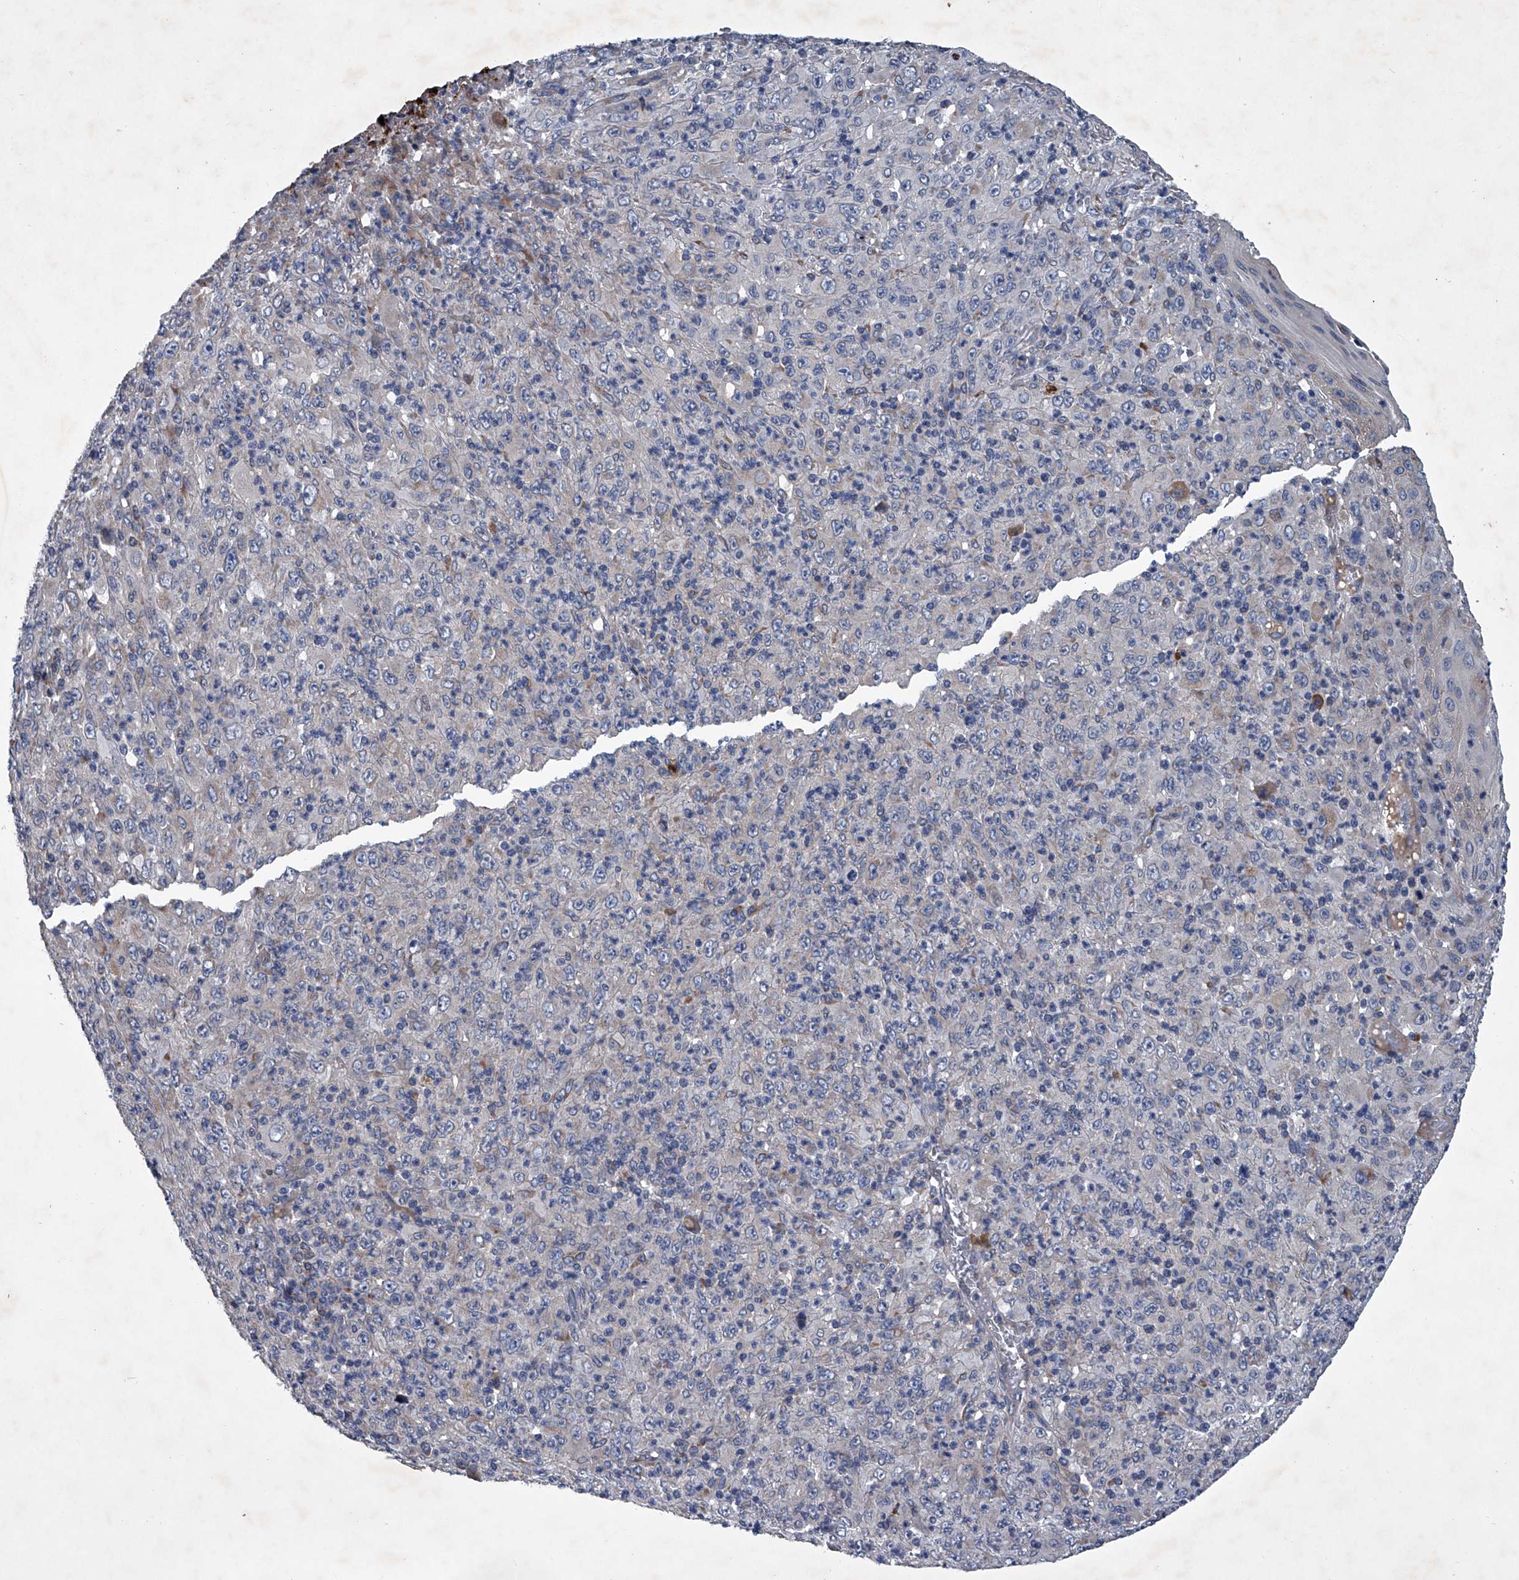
{"staining": {"intensity": "negative", "quantity": "none", "location": "none"}, "tissue": "melanoma", "cell_type": "Tumor cells", "image_type": "cancer", "snomed": [{"axis": "morphology", "description": "Malignant melanoma, Metastatic site"}, {"axis": "topography", "description": "Skin"}], "caption": "A high-resolution photomicrograph shows immunohistochemistry staining of melanoma, which shows no significant expression in tumor cells.", "gene": "ABCG1", "patient": {"sex": "female", "age": 56}}